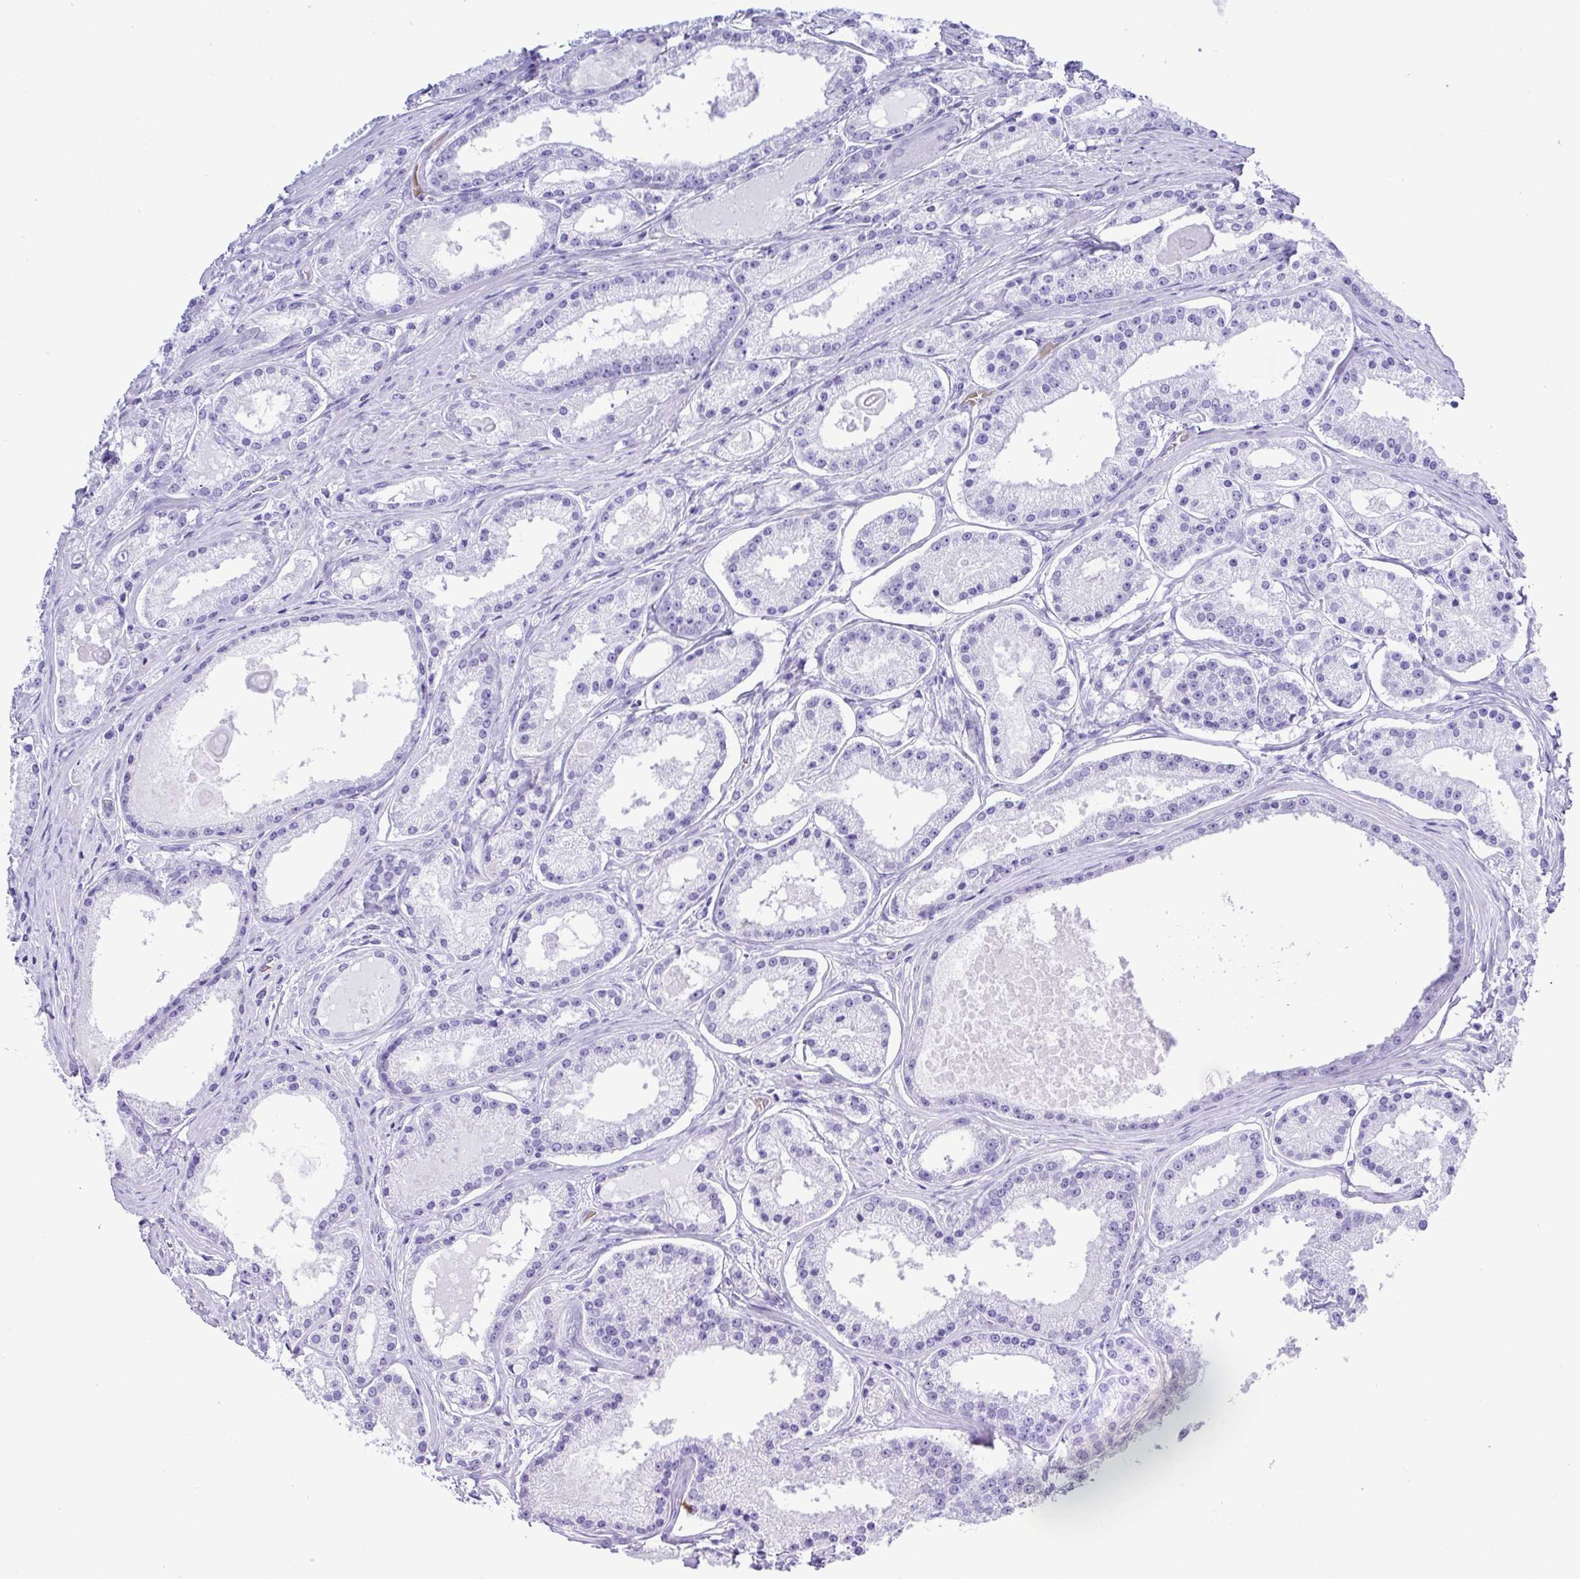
{"staining": {"intensity": "negative", "quantity": "none", "location": "none"}, "tissue": "prostate cancer", "cell_type": "Tumor cells", "image_type": "cancer", "snomed": [{"axis": "morphology", "description": "Adenocarcinoma, Low grade"}, {"axis": "topography", "description": "Prostate"}], "caption": "Immunohistochemical staining of prostate cancer (adenocarcinoma (low-grade)) displays no significant staining in tumor cells.", "gene": "SYT1", "patient": {"sex": "male", "age": 57}}